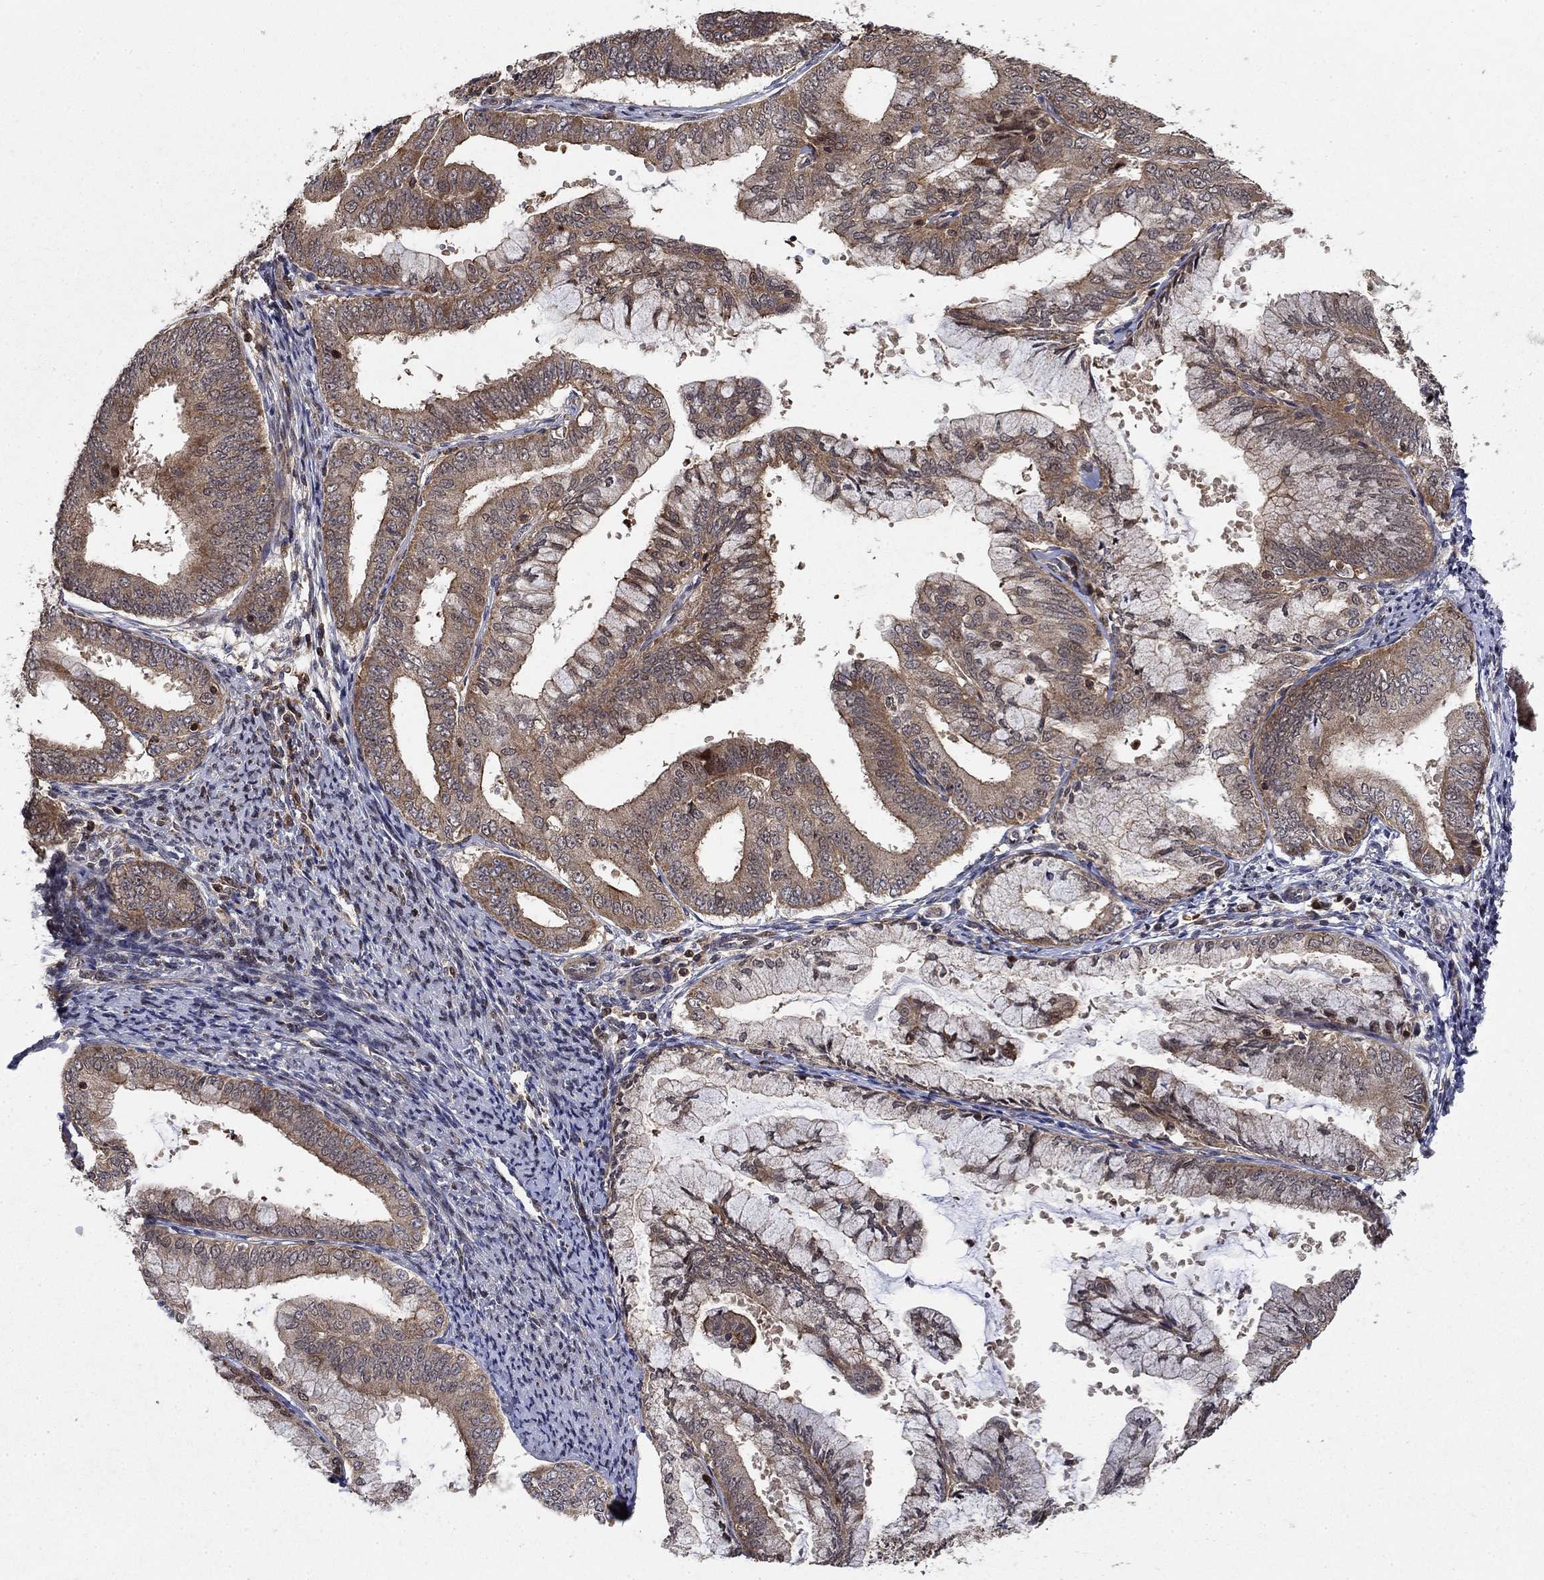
{"staining": {"intensity": "strong", "quantity": "25%-75%", "location": "cytoplasmic/membranous"}, "tissue": "endometrial cancer", "cell_type": "Tumor cells", "image_type": "cancer", "snomed": [{"axis": "morphology", "description": "Adenocarcinoma, NOS"}, {"axis": "topography", "description": "Endometrium"}], "caption": "Human endometrial cancer stained with a brown dye shows strong cytoplasmic/membranous positive positivity in approximately 25%-75% of tumor cells.", "gene": "CCDC66", "patient": {"sex": "female", "age": 63}}